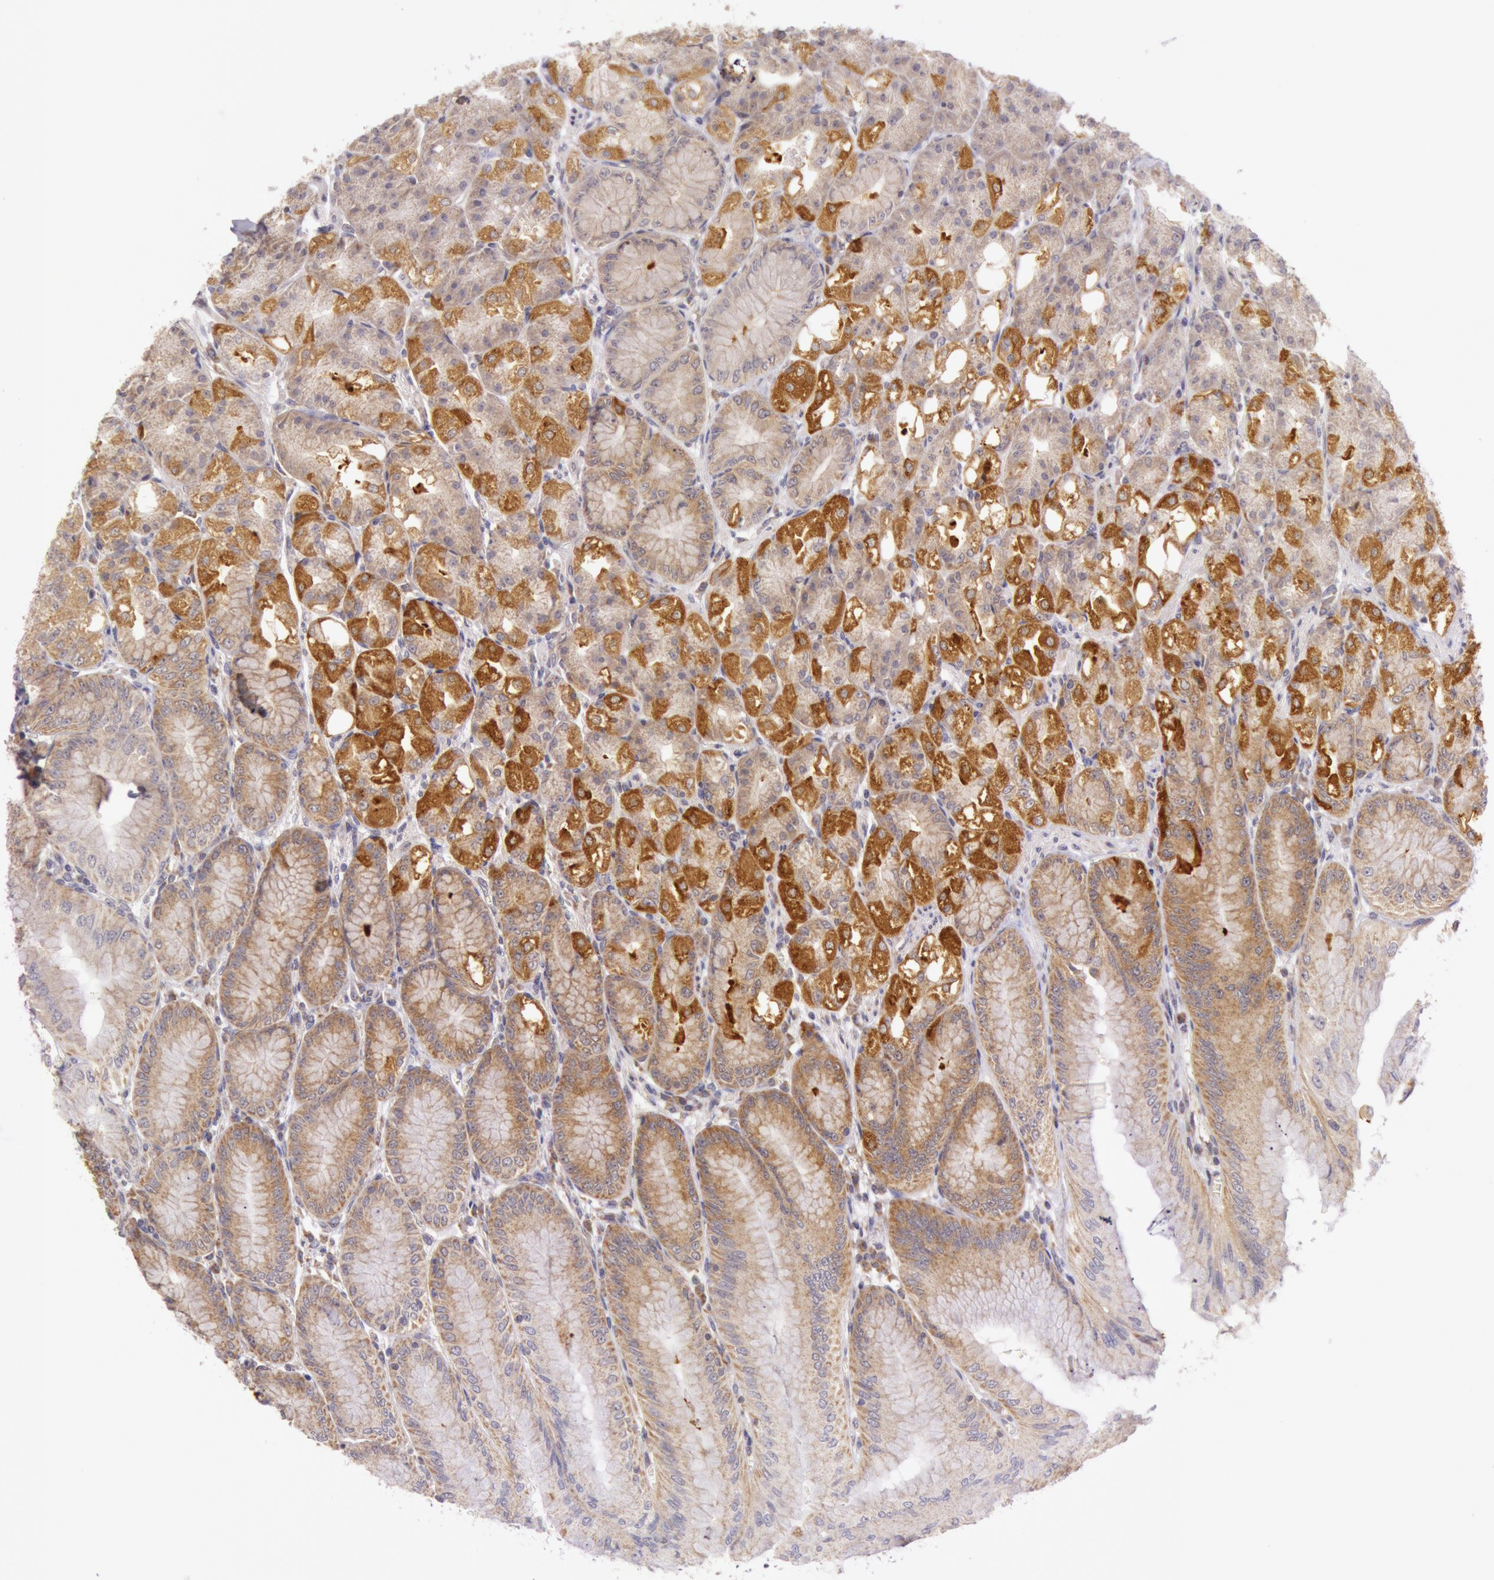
{"staining": {"intensity": "strong", "quantity": ">75%", "location": "cytoplasmic/membranous"}, "tissue": "stomach", "cell_type": "Glandular cells", "image_type": "normal", "snomed": [{"axis": "morphology", "description": "Normal tissue, NOS"}, {"axis": "topography", "description": "Stomach, lower"}], "caption": "Immunohistochemistry (IHC) of normal human stomach reveals high levels of strong cytoplasmic/membranous expression in approximately >75% of glandular cells.", "gene": "CDK16", "patient": {"sex": "male", "age": 71}}